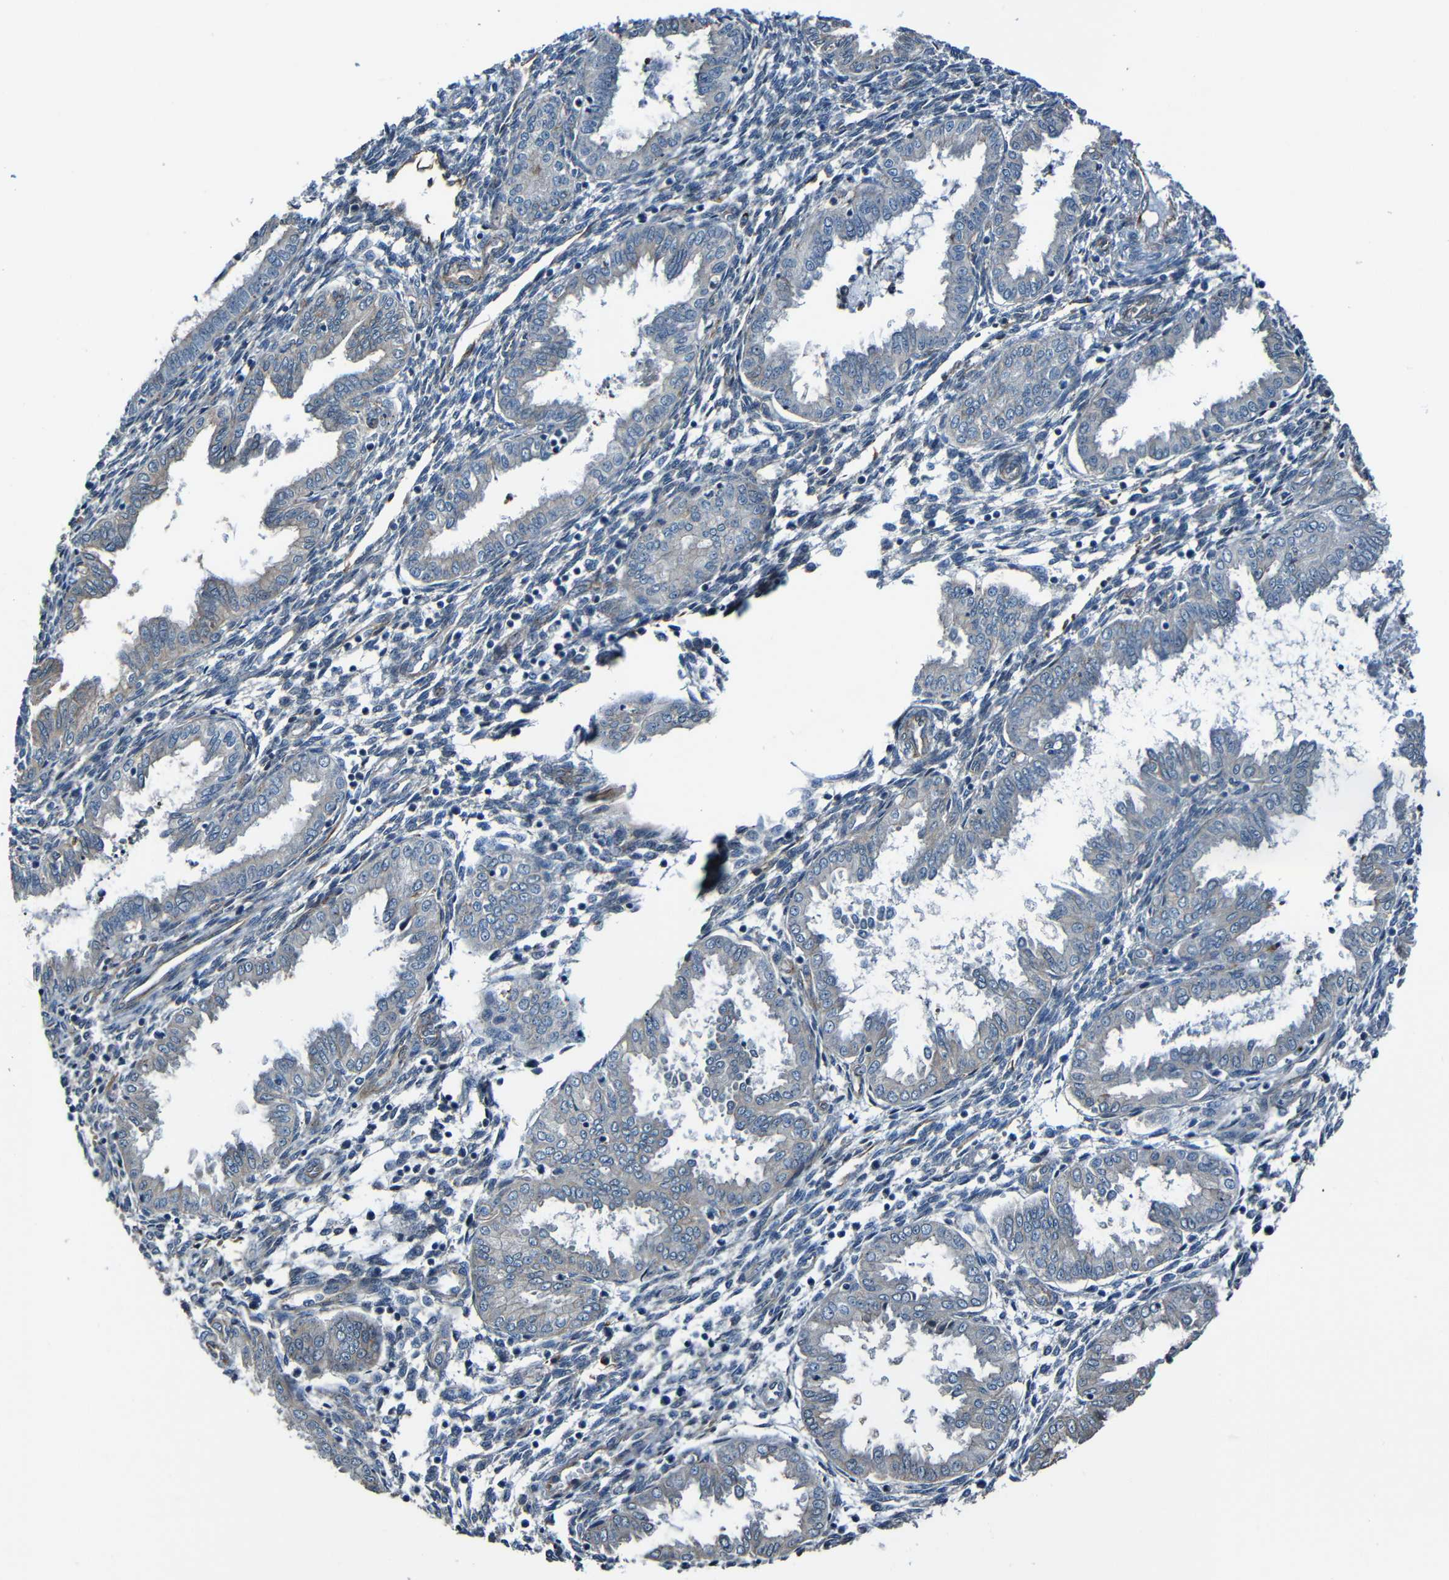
{"staining": {"intensity": "negative", "quantity": "none", "location": "none"}, "tissue": "endometrium", "cell_type": "Cells in endometrial stroma", "image_type": "normal", "snomed": [{"axis": "morphology", "description": "Normal tissue, NOS"}, {"axis": "topography", "description": "Endometrium"}], "caption": "An immunohistochemistry micrograph of benign endometrium is shown. There is no staining in cells in endometrial stroma of endometrium.", "gene": "LGR5", "patient": {"sex": "female", "age": 33}}